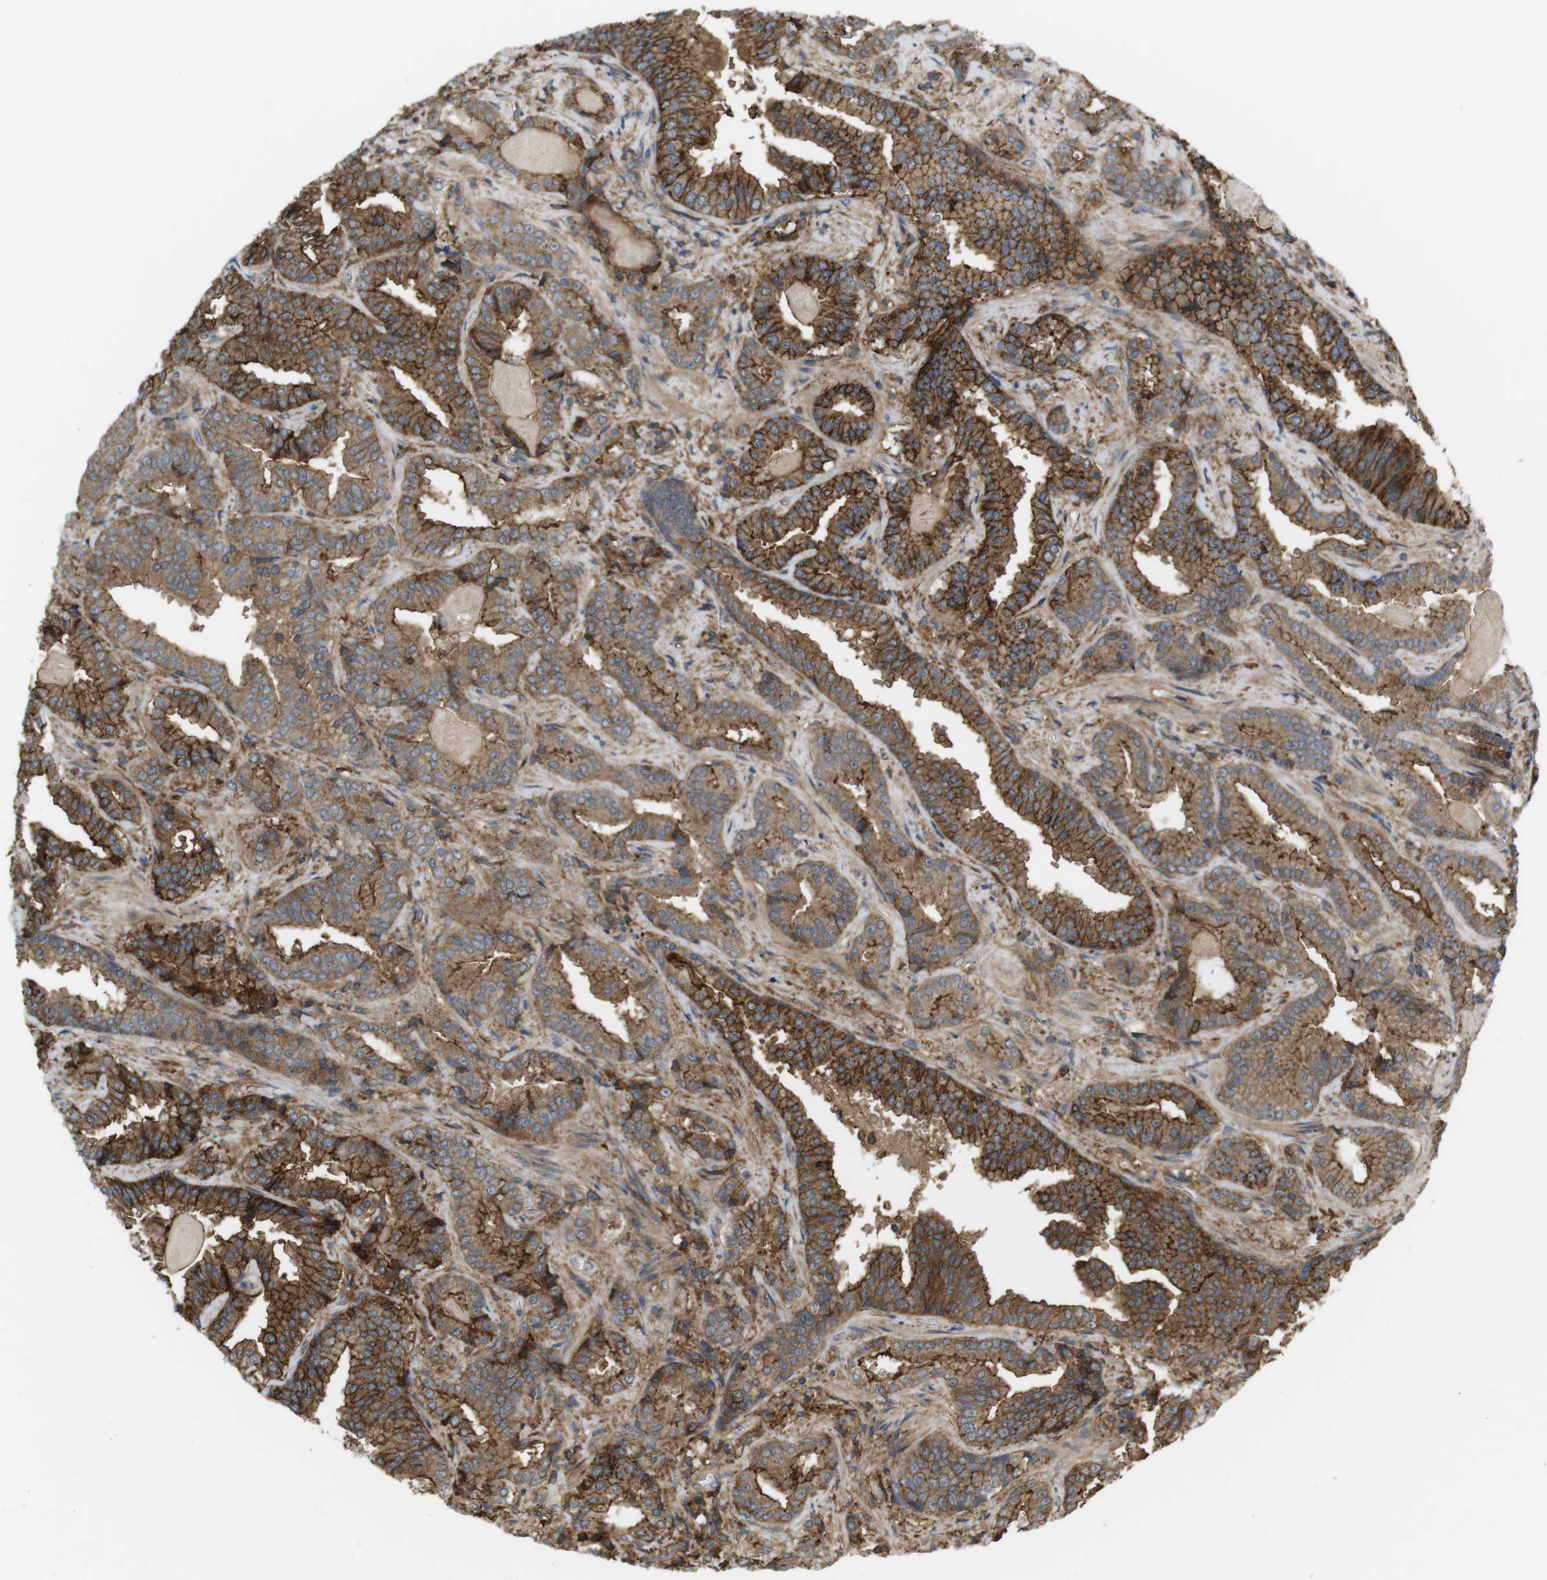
{"staining": {"intensity": "strong", "quantity": ">75%", "location": "cytoplasmic/membranous"}, "tissue": "prostate cancer", "cell_type": "Tumor cells", "image_type": "cancer", "snomed": [{"axis": "morphology", "description": "Adenocarcinoma, Low grade"}, {"axis": "topography", "description": "Prostate"}], "caption": "The histopathology image demonstrates immunohistochemical staining of prostate cancer (adenocarcinoma (low-grade)). There is strong cytoplasmic/membranous staining is appreciated in approximately >75% of tumor cells.", "gene": "DDAH2", "patient": {"sex": "male", "age": 60}}